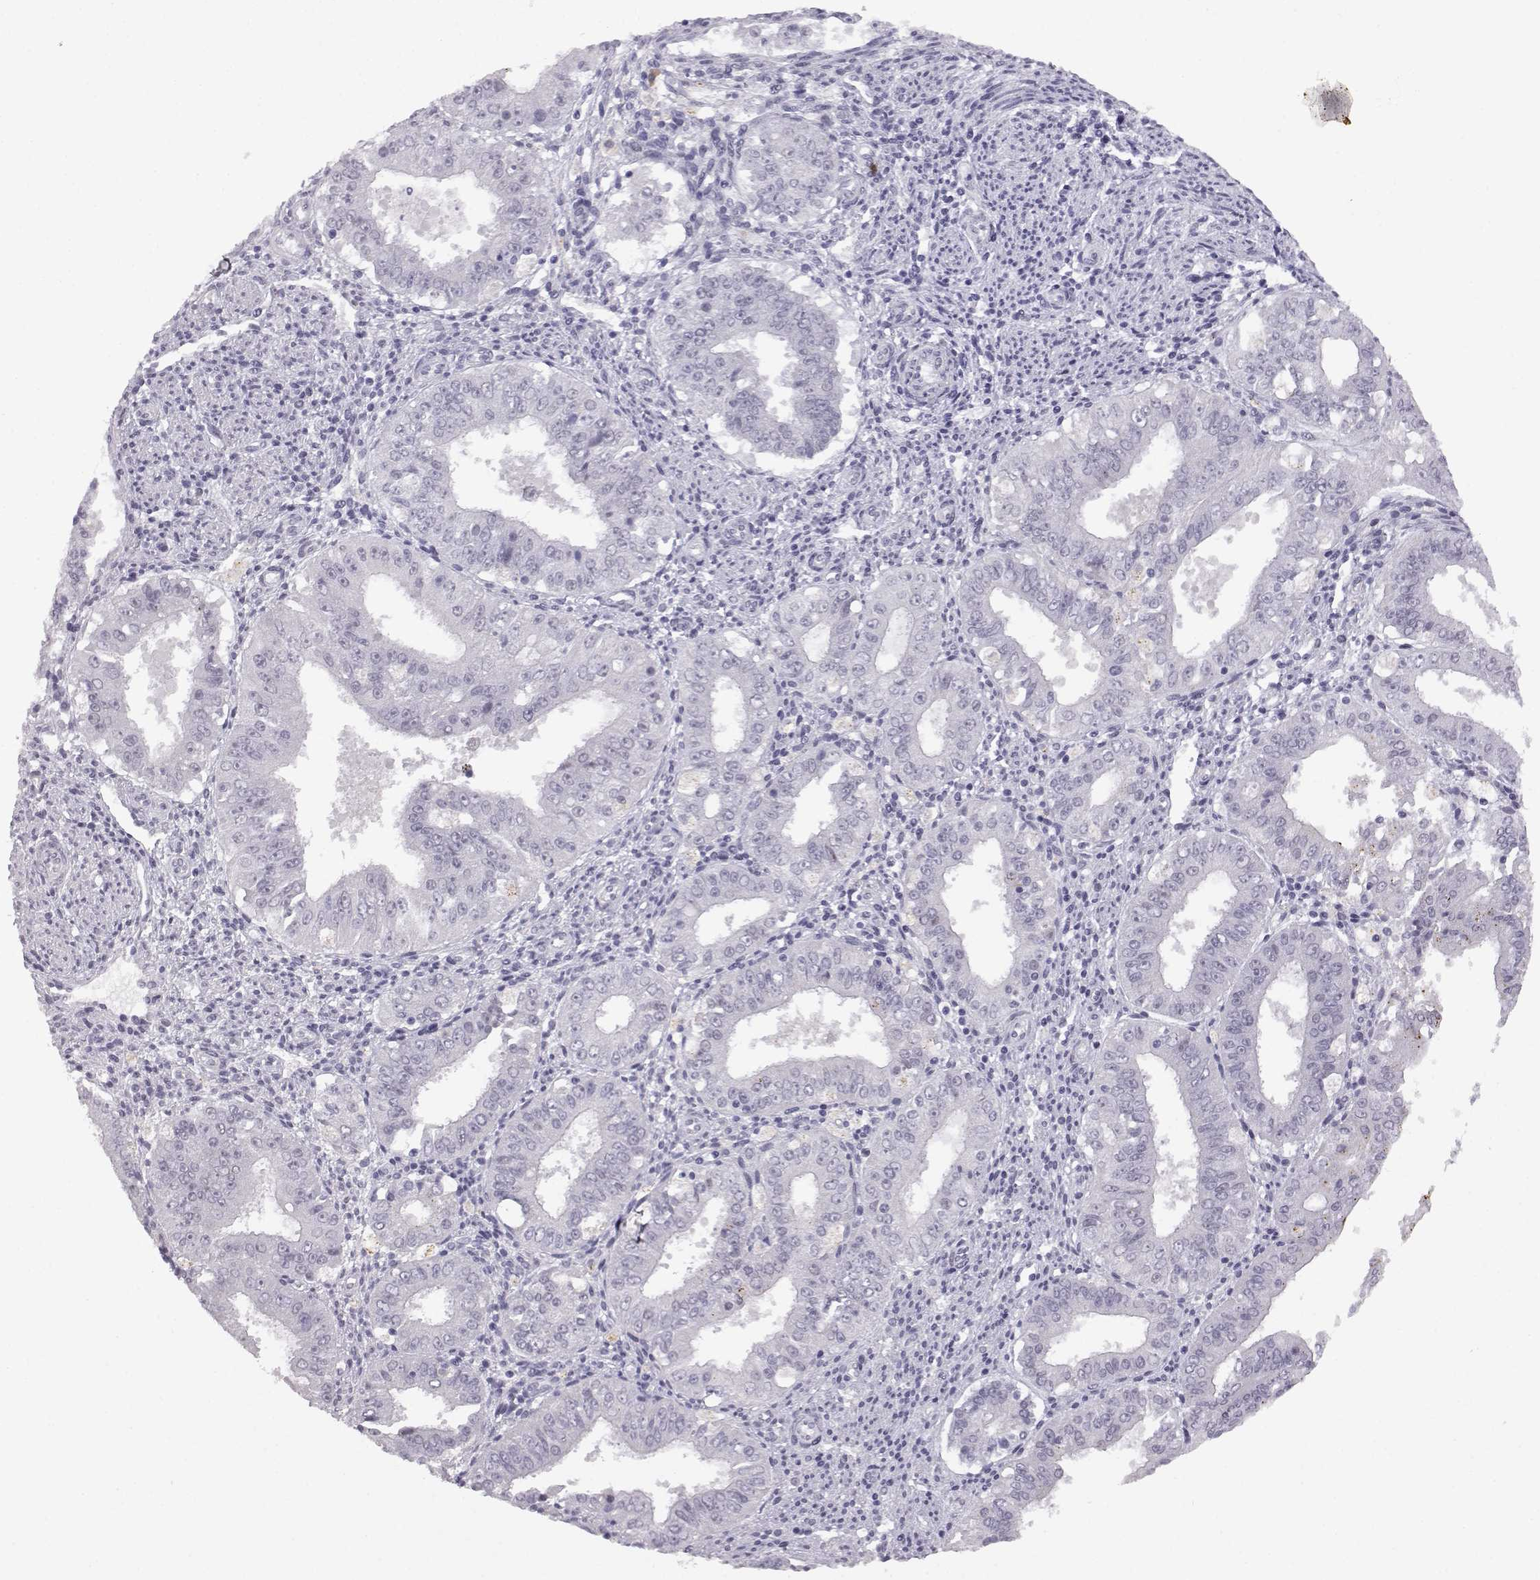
{"staining": {"intensity": "negative", "quantity": "none", "location": "none"}, "tissue": "ovarian cancer", "cell_type": "Tumor cells", "image_type": "cancer", "snomed": [{"axis": "morphology", "description": "Carcinoma, endometroid"}, {"axis": "topography", "description": "Ovary"}], "caption": "There is no significant positivity in tumor cells of ovarian endometroid carcinoma.", "gene": "VGF", "patient": {"sex": "female", "age": 42}}